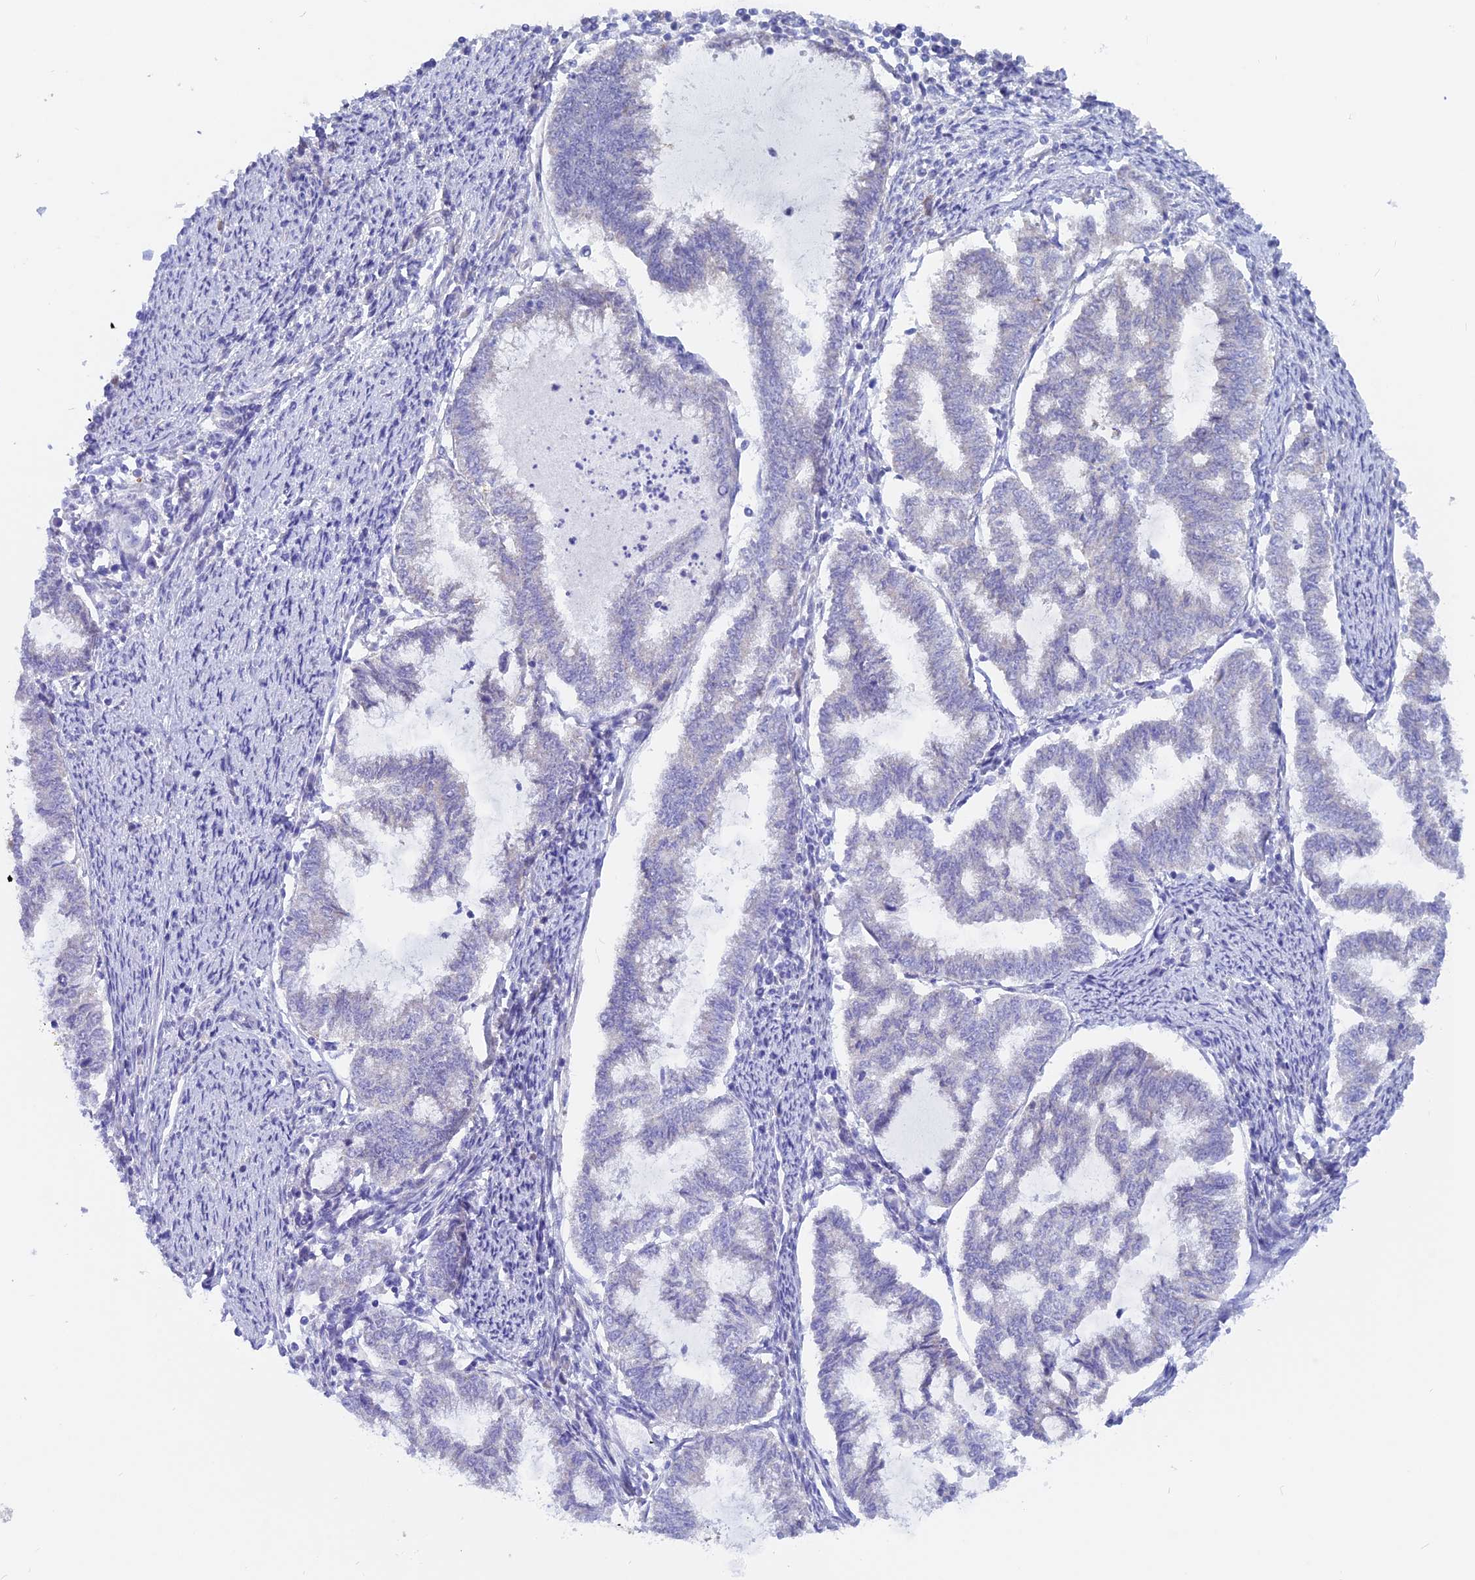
{"staining": {"intensity": "negative", "quantity": "none", "location": "none"}, "tissue": "endometrial cancer", "cell_type": "Tumor cells", "image_type": "cancer", "snomed": [{"axis": "morphology", "description": "Adenocarcinoma, NOS"}, {"axis": "topography", "description": "Endometrium"}], "caption": "Immunohistochemical staining of endometrial cancer demonstrates no significant staining in tumor cells.", "gene": "LZTFL1", "patient": {"sex": "female", "age": 79}}